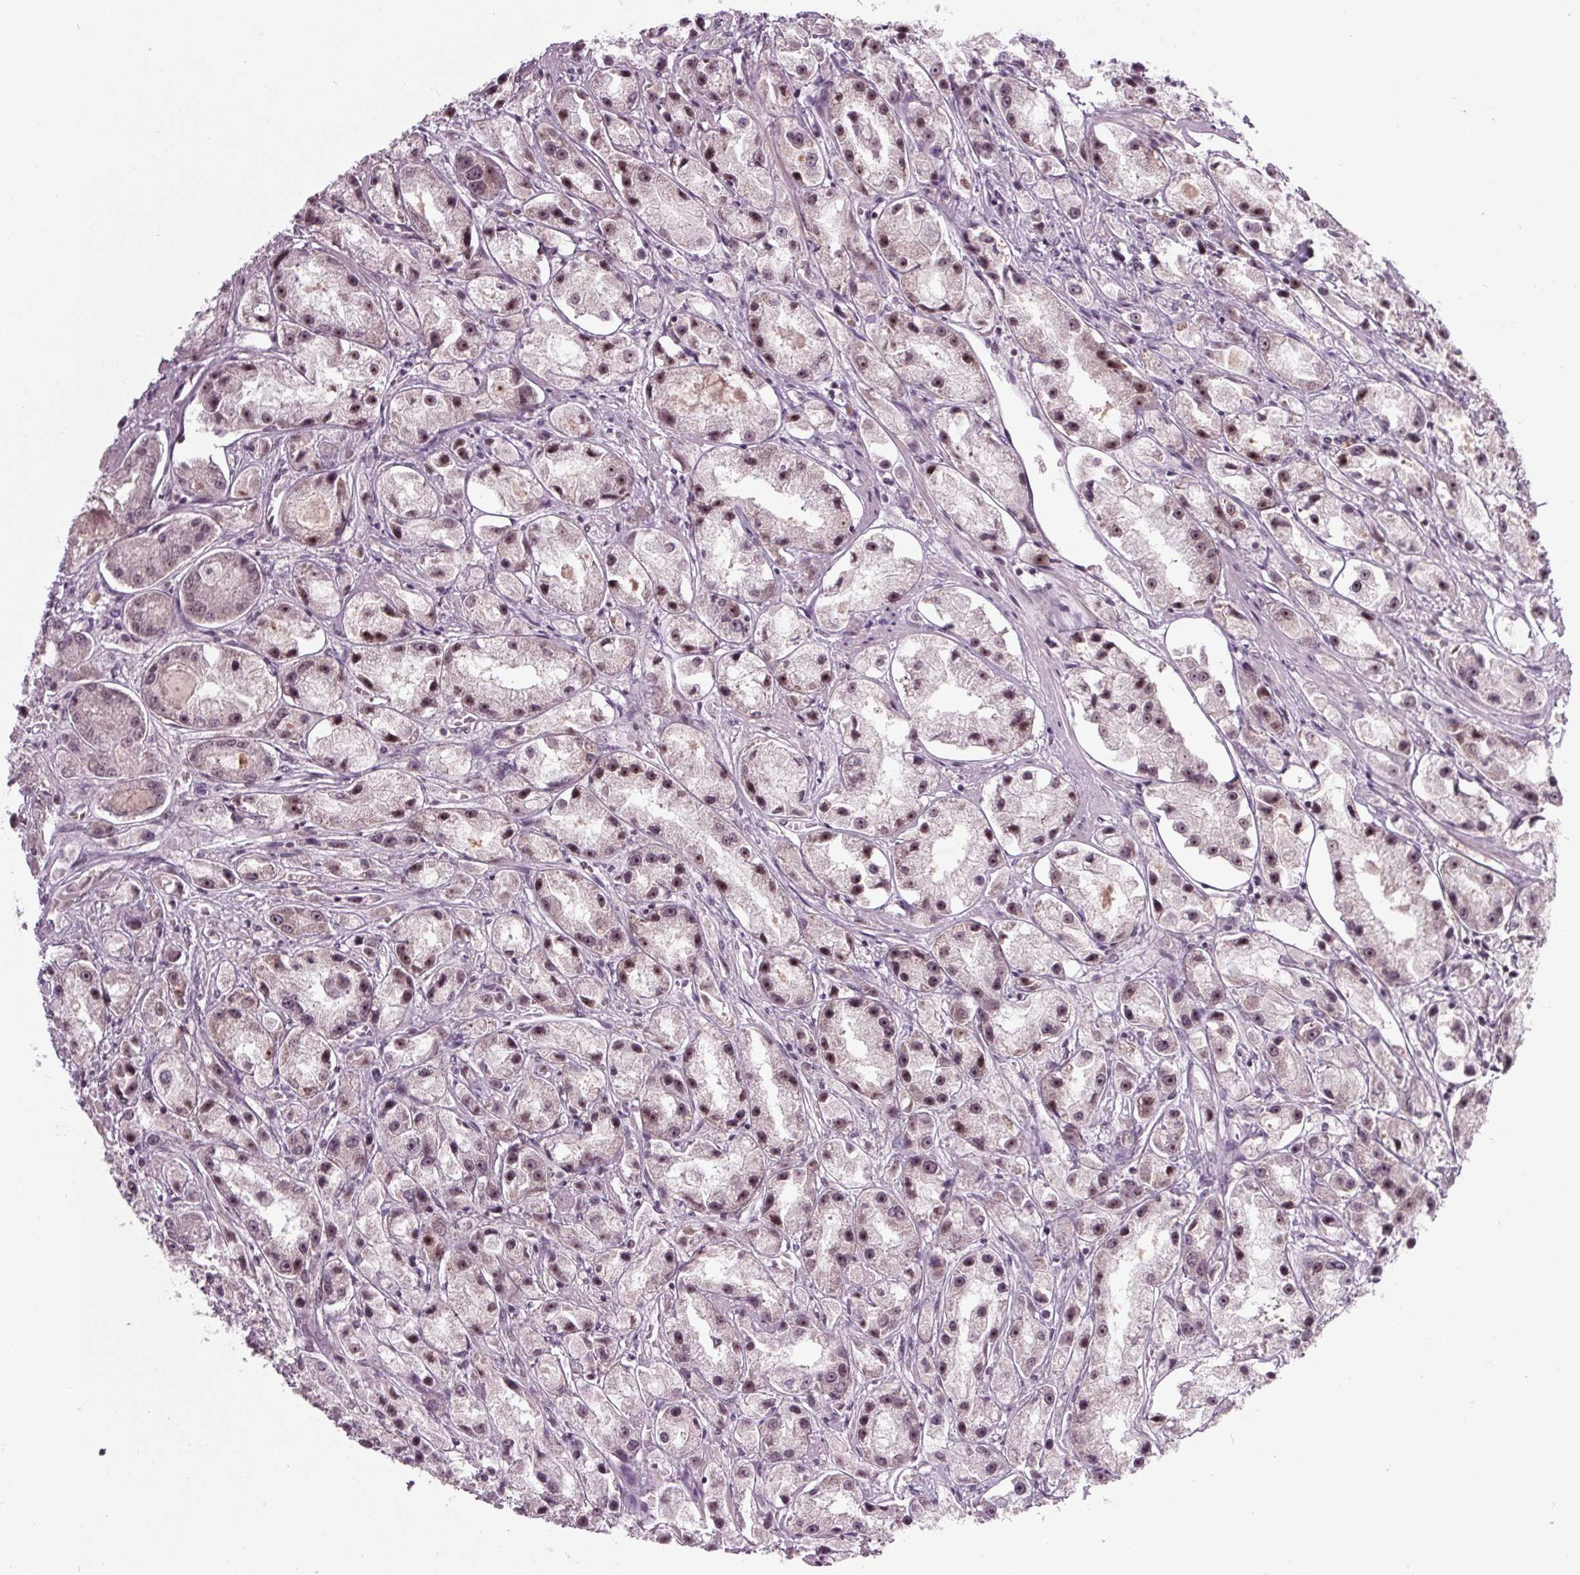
{"staining": {"intensity": "moderate", "quantity": "25%-75%", "location": "nuclear"}, "tissue": "prostate cancer", "cell_type": "Tumor cells", "image_type": "cancer", "snomed": [{"axis": "morphology", "description": "Adenocarcinoma, High grade"}, {"axis": "topography", "description": "Prostate"}], "caption": "Immunohistochemical staining of human prostate cancer exhibits medium levels of moderate nuclear positivity in about 25%-75% of tumor cells.", "gene": "DDX41", "patient": {"sex": "male", "age": 67}}